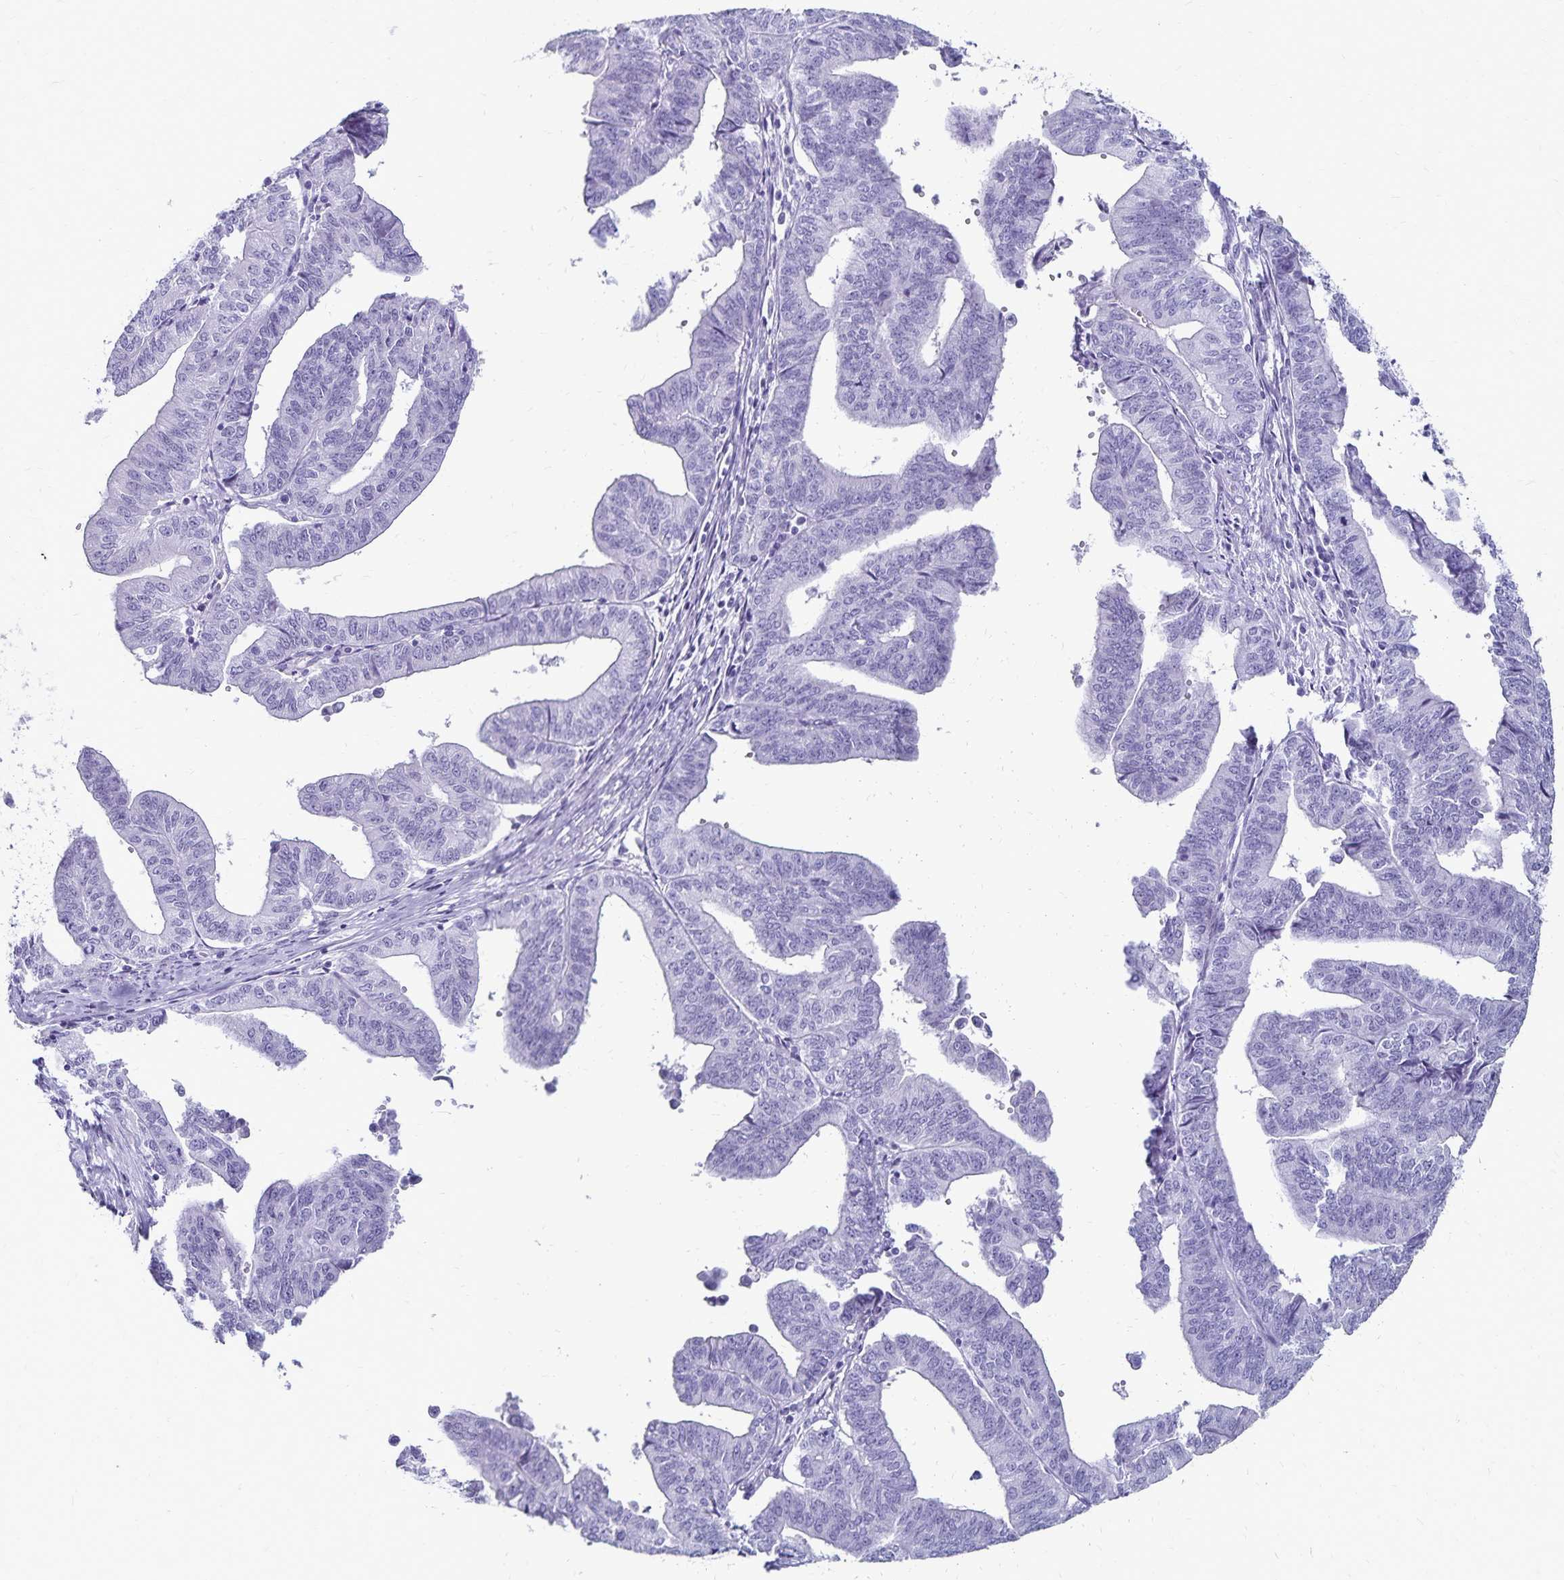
{"staining": {"intensity": "negative", "quantity": "none", "location": "none"}, "tissue": "endometrial cancer", "cell_type": "Tumor cells", "image_type": "cancer", "snomed": [{"axis": "morphology", "description": "Adenocarcinoma, NOS"}, {"axis": "topography", "description": "Endometrium"}], "caption": "Tumor cells show no significant protein expression in adenocarcinoma (endometrial).", "gene": "GIP", "patient": {"sex": "female", "age": 65}}